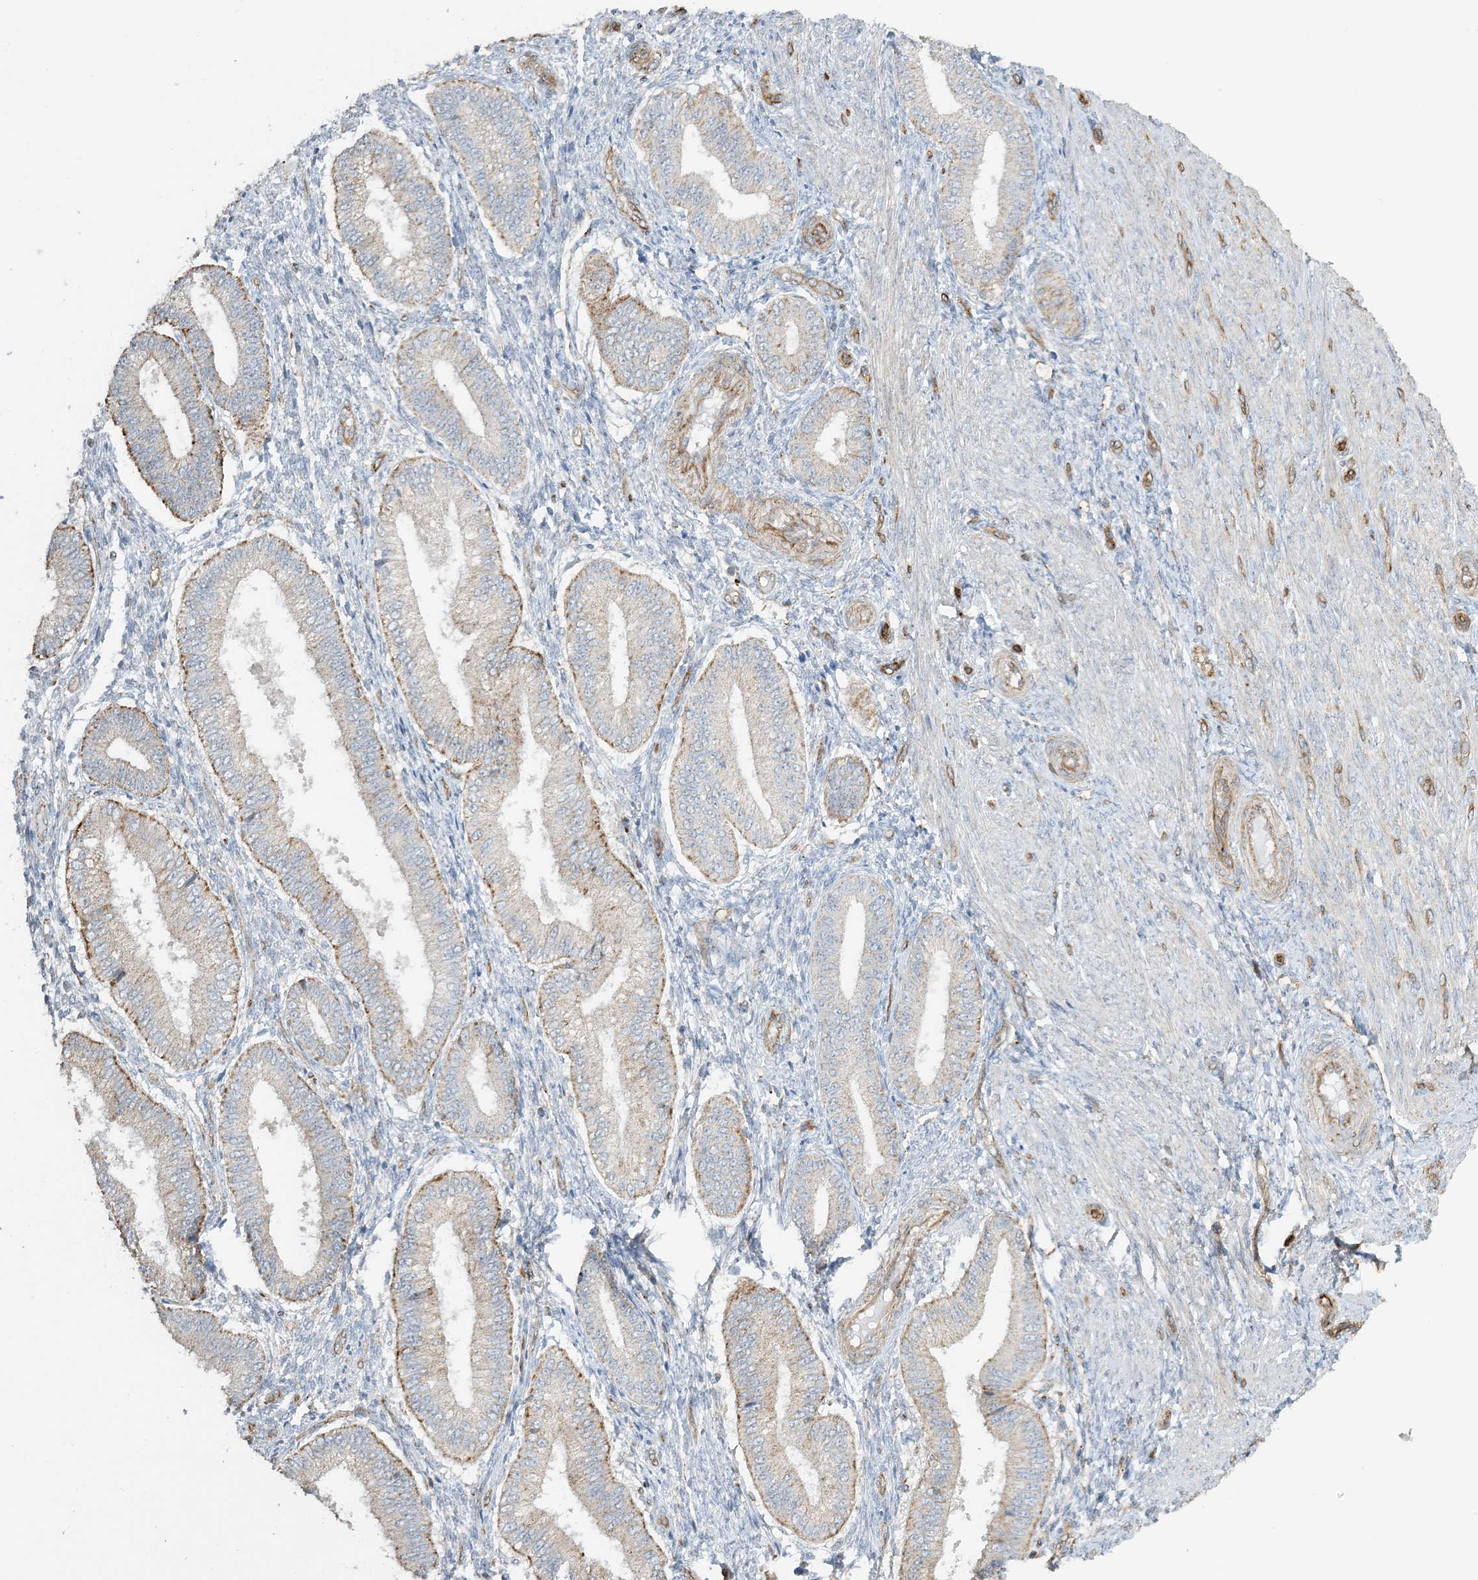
{"staining": {"intensity": "negative", "quantity": "none", "location": "none"}, "tissue": "endometrium", "cell_type": "Cells in endometrial stroma", "image_type": "normal", "snomed": [{"axis": "morphology", "description": "Normal tissue, NOS"}, {"axis": "topography", "description": "Endometrium"}], "caption": "Immunohistochemical staining of unremarkable endometrium shows no significant staining in cells in endometrial stroma. Nuclei are stained in blue.", "gene": "AGA", "patient": {"sex": "female", "age": 39}}